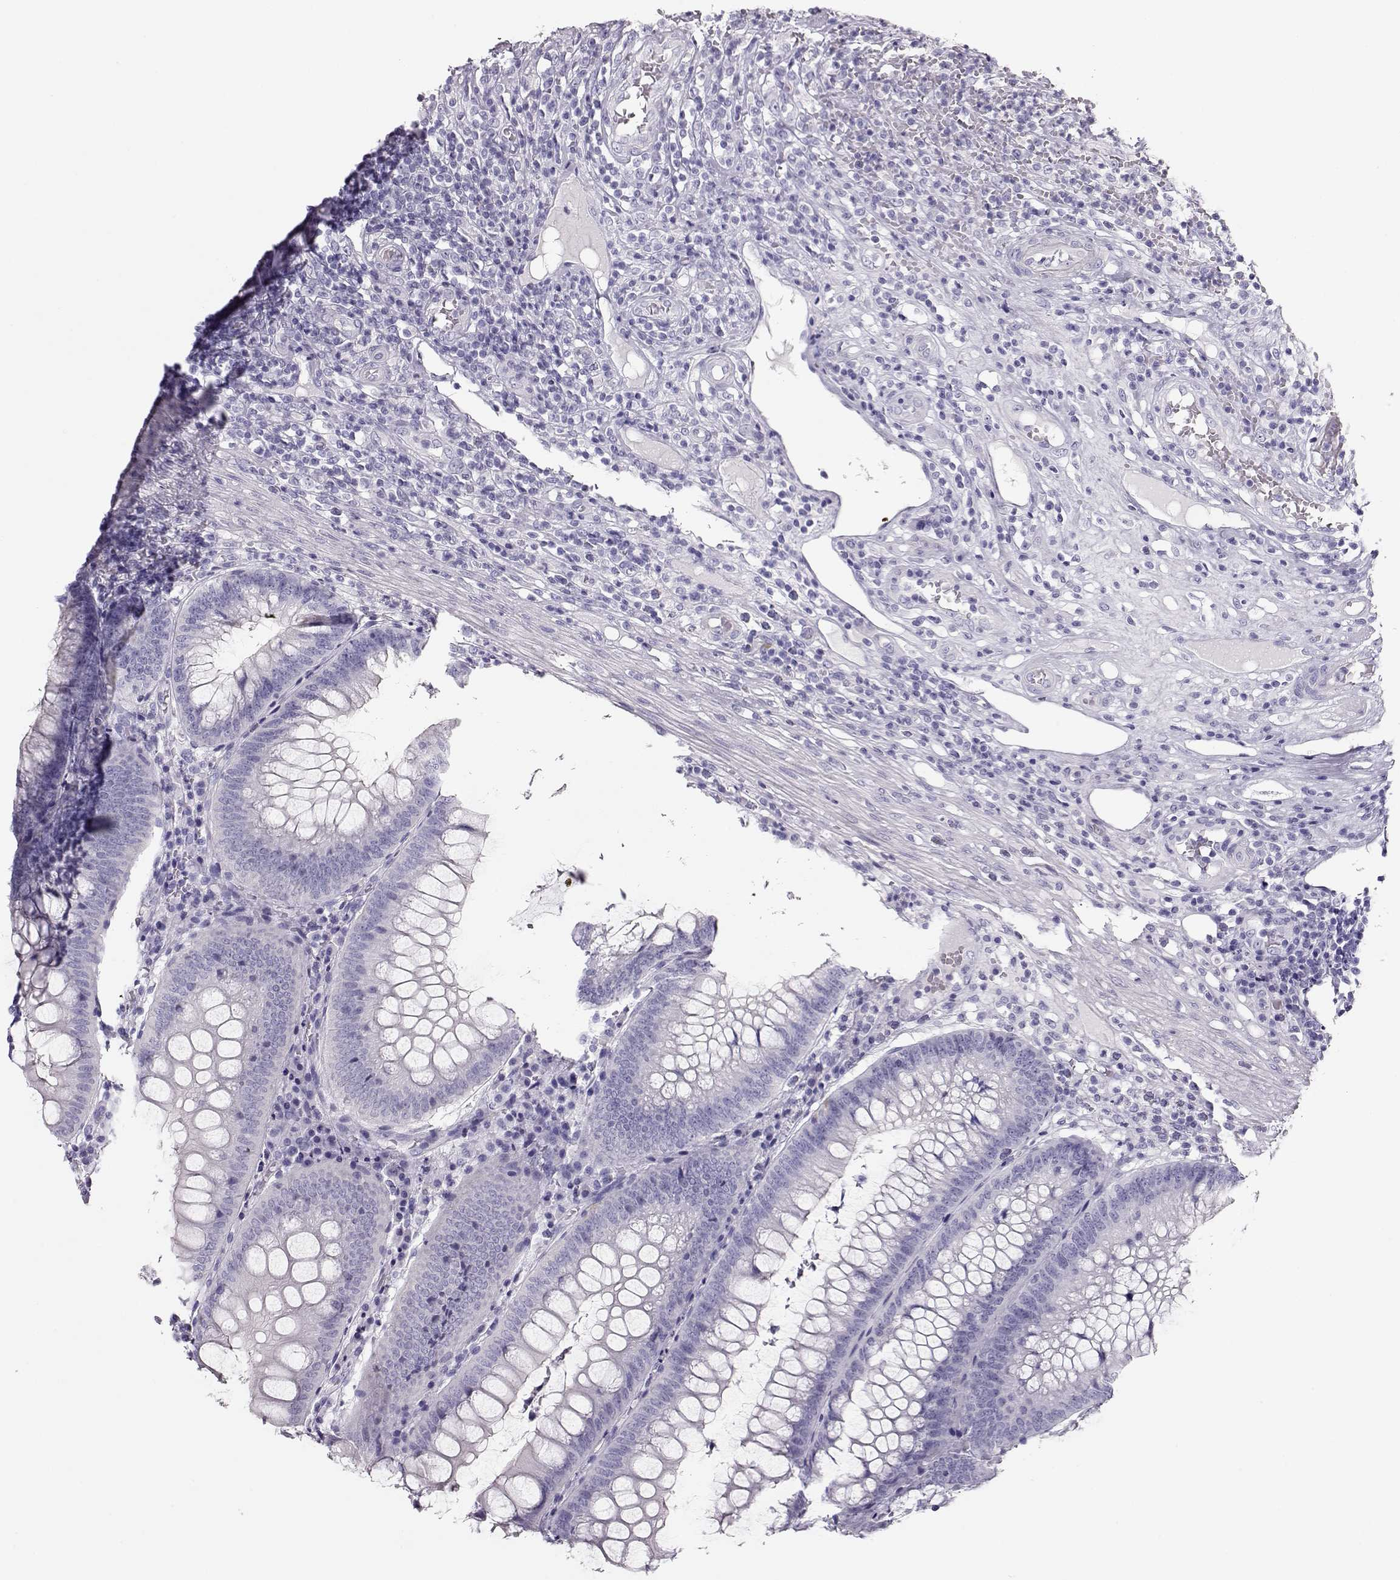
{"staining": {"intensity": "negative", "quantity": "none", "location": "none"}, "tissue": "appendix", "cell_type": "Glandular cells", "image_type": "normal", "snomed": [{"axis": "morphology", "description": "Normal tissue, NOS"}, {"axis": "morphology", "description": "Inflammation, NOS"}, {"axis": "topography", "description": "Appendix"}], "caption": "DAB immunohistochemical staining of unremarkable human appendix reveals no significant staining in glandular cells.", "gene": "ACTN2", "patient": {"sex": "male", "age": 16}}